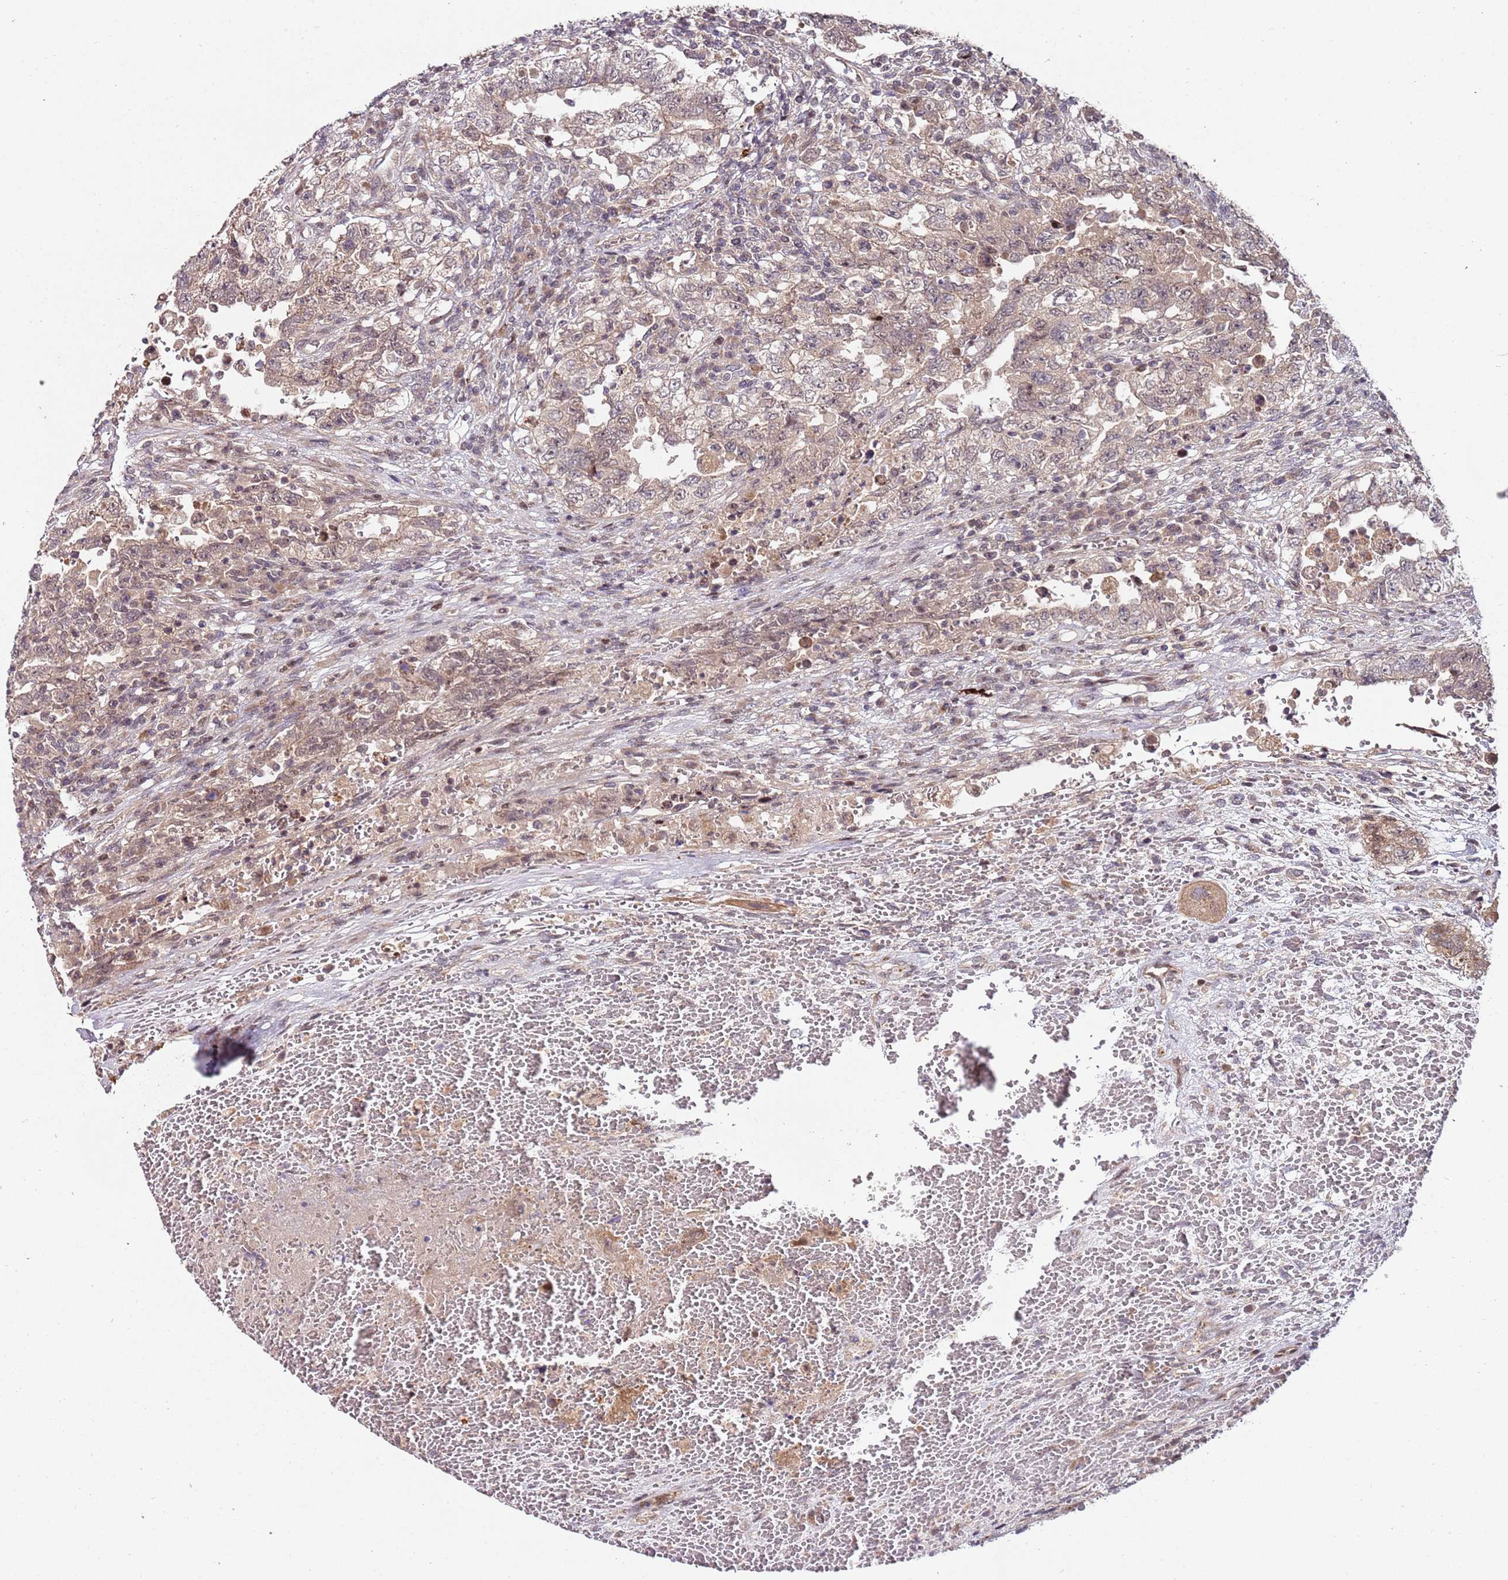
{"staining": {"intensity": "weak", "quantity": "25%-75%", "location": "cytoplasmic/membranous"}, "tissue": "testis cancer", "cell_type": "Tumor cells", "image_type": "cancer", "snomed": [{"axis": "morphology", "description": "Carcinoma, Embryonal, NOS"}, {"axis": "topography", "description": "Testis"}], "caption": "An immunohistochemistry (IHC) micrograph of neoplastic tissue is shown. Protein staining in brown highlights weak cytoplasmic/membranous positivity in testis cancer within tumor cells.", "gene": "EDC3", "patient": {"sex": "male", "age": 26}}